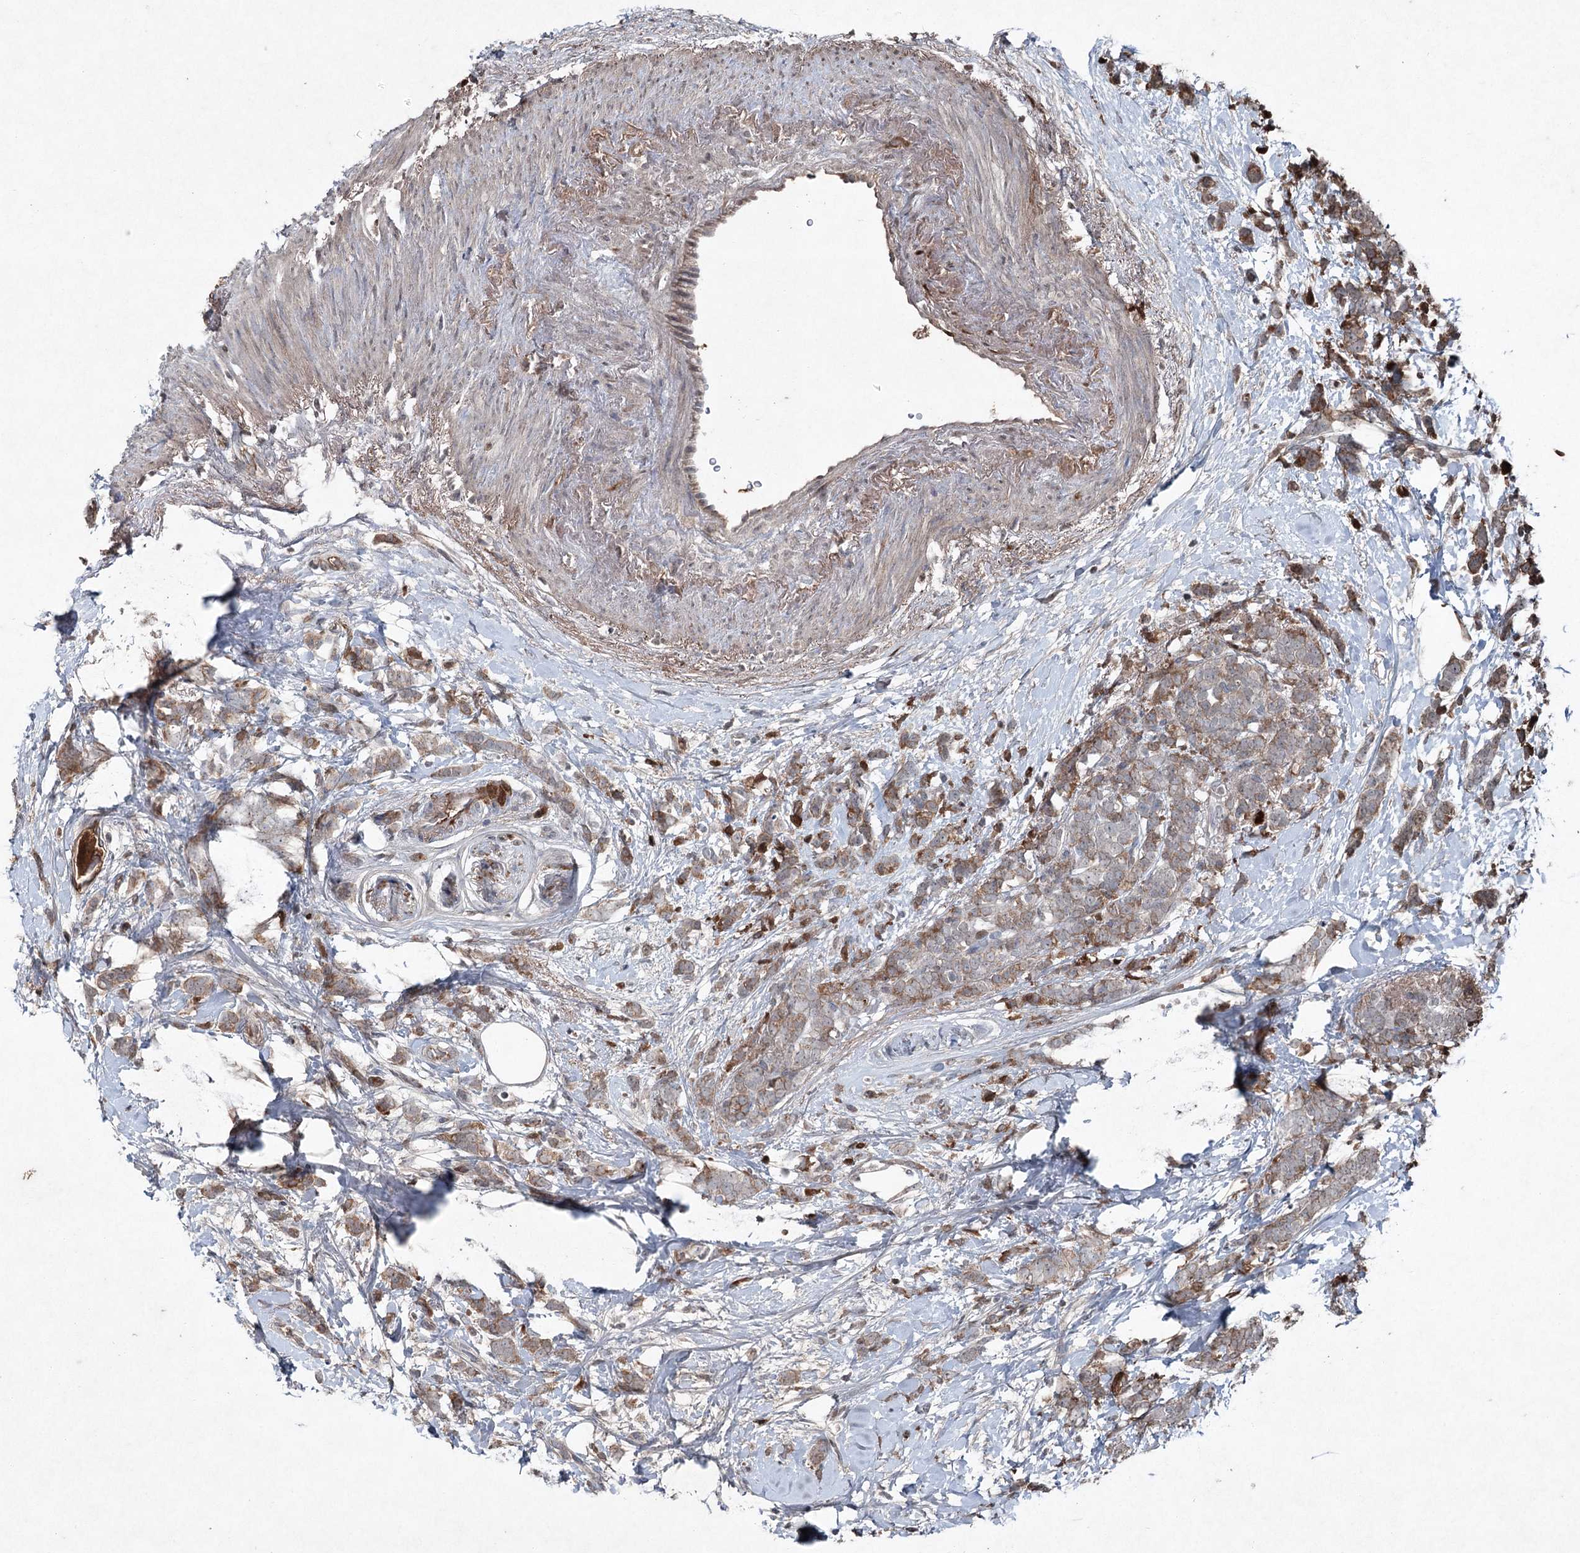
{"staining": {"intensity": "moderate", "quantity": ">75%", "location": "cytoplasmic/membranous"}, "tissue": "breast cancer", "cell_type": "Tumor cells", "image_type": "cancer", "snomed": [{"axis": "morphology", "description": "Lobular carcinoma"}, {"axis": "topography", "description": "Breast"}], "caption": "About >75% of tumor cells in human breast lobular carcinoma exhibit moderate cytoplasmic/membranous protein expression as visualized by brown immunohistochemical staining.", "gene": "PGLYRP2", "patient": {"sex": "female", "age": 58}}